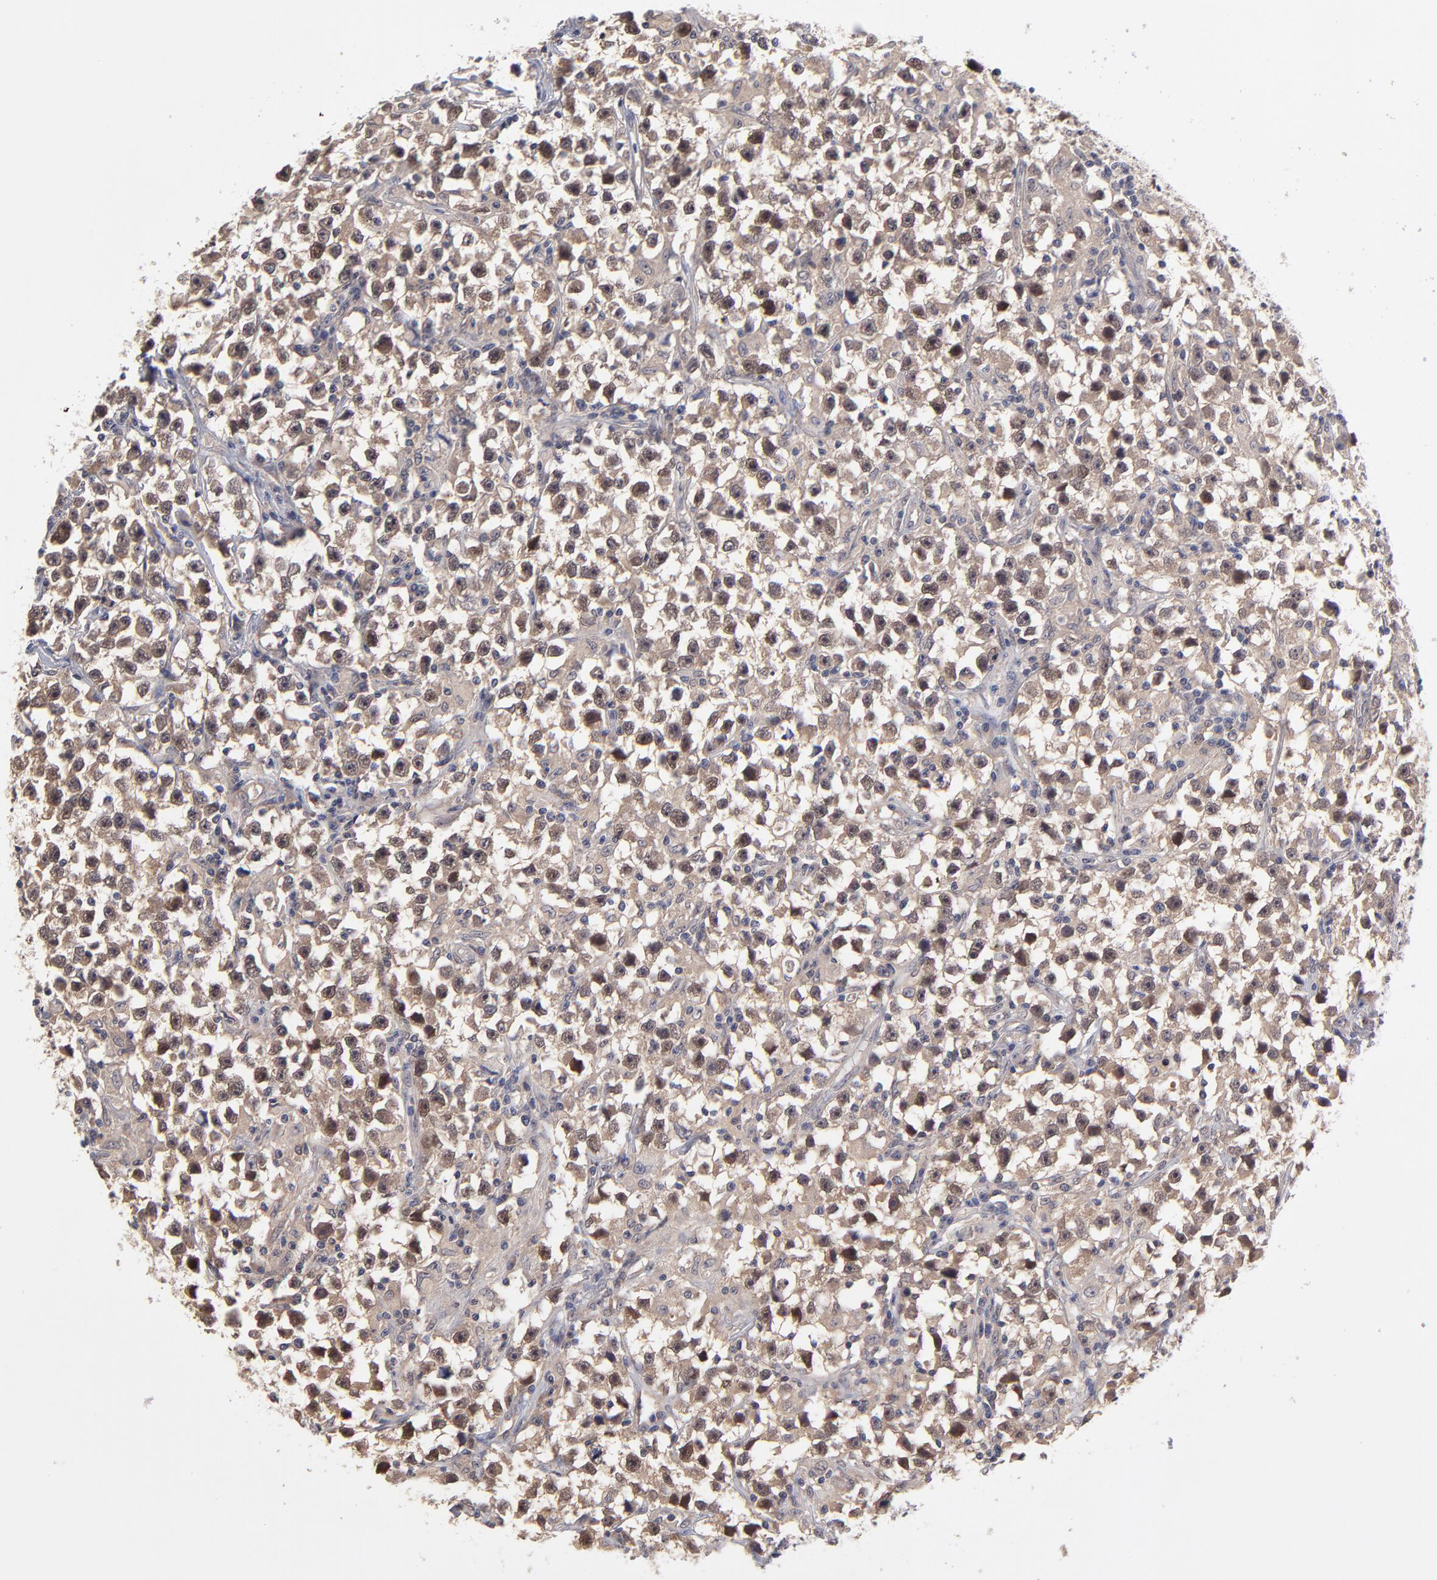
{"staining": {"intensity": "moderate", "quantity": ">75%", "location": "cytoplasmic/membranous"}, "tissue": "testis cancer", "cell_type": "Tumor cells", "image_type": "cancer", "snomed": [{"axis": "morphology", "description": "Seminoma, NOS"}, {"axis": "topography", "description": "Testis"}], "caption": "Protein expression analysis of human seminoma (testis) reveals moderate cytoplasmic/membranous positivity in approximately >75% of tumor cells.", "gene": "UBE2E3", "patient": {"sex": "male", "age": 33}}